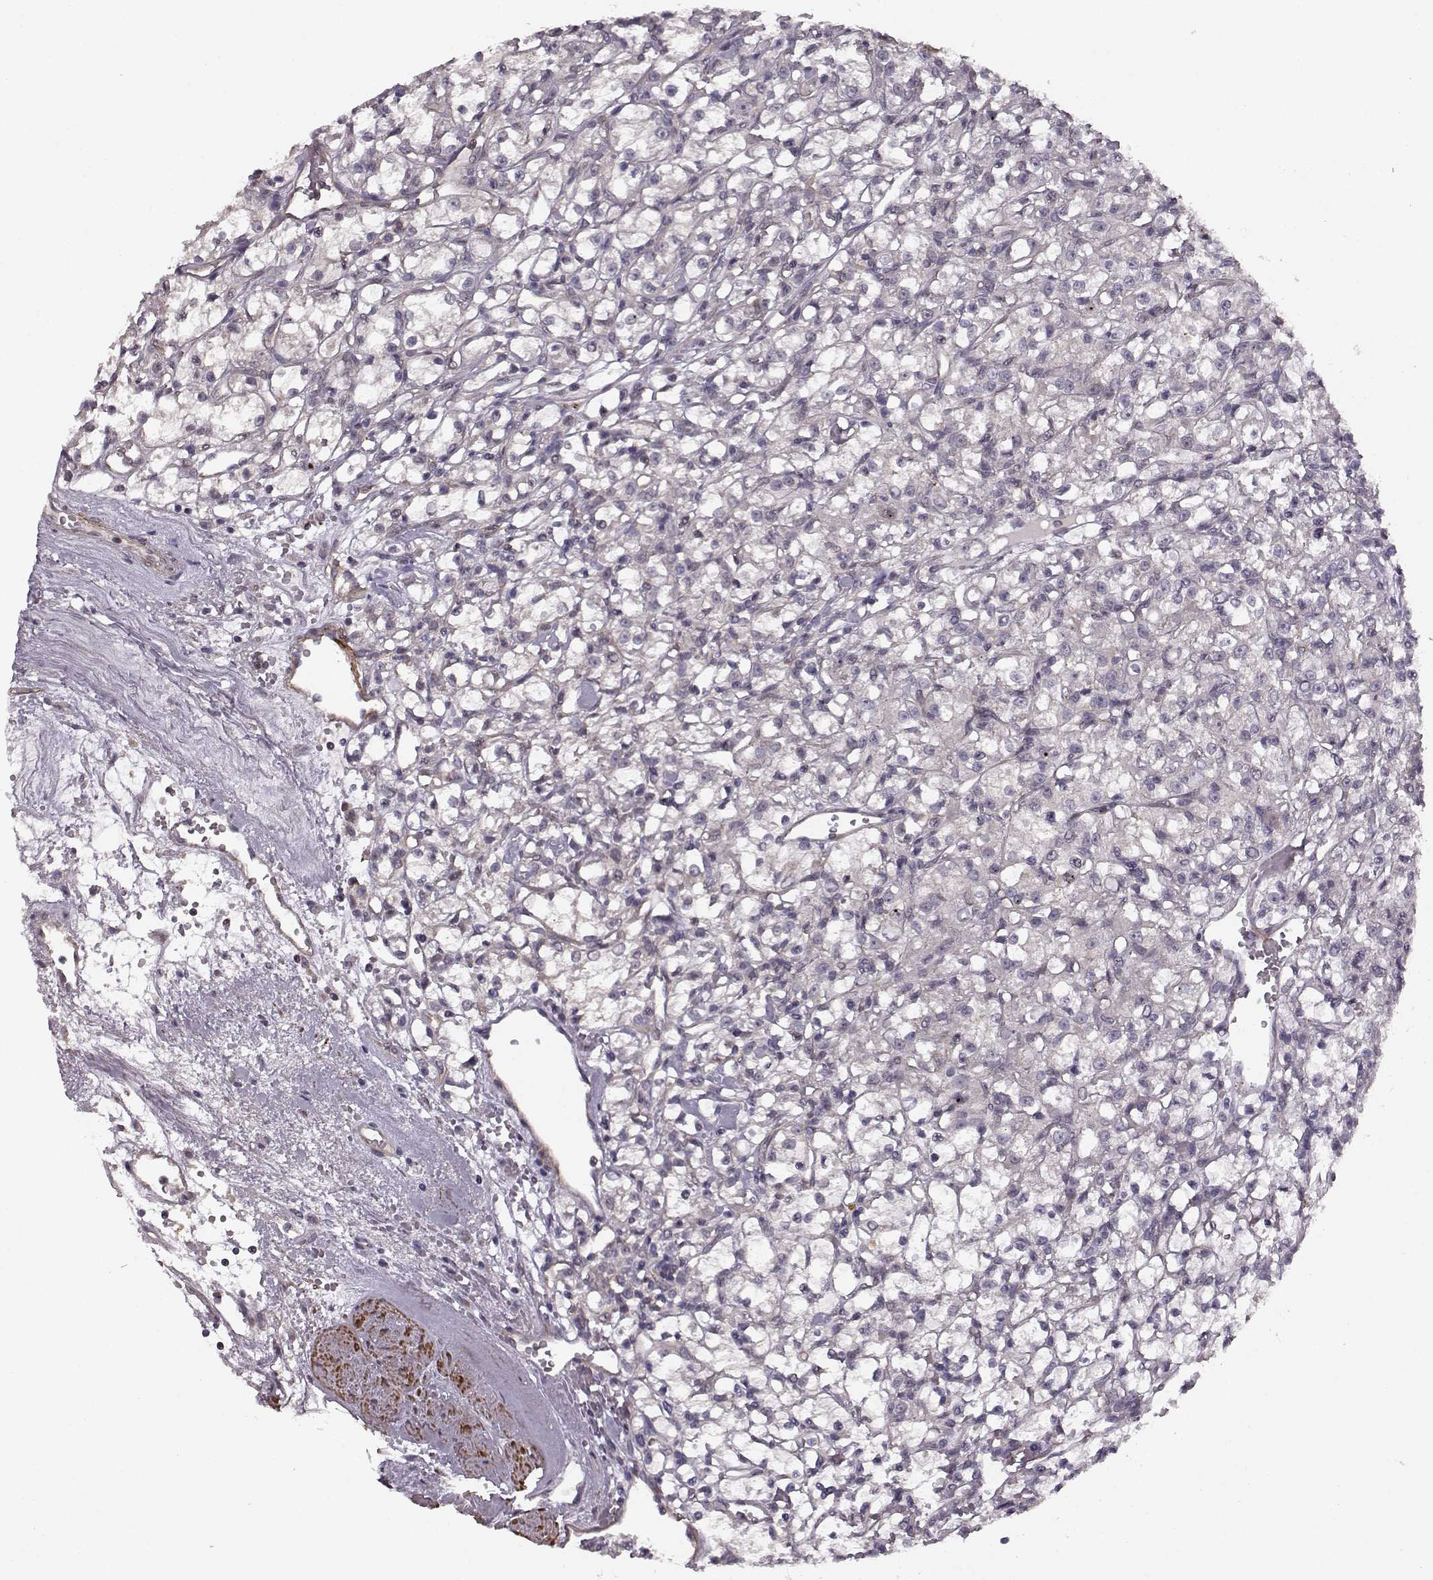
{"staining": {"intensity": "negative", "quantity": "none", "location": "none"}, "tissue": "renal cancer", "cell_type": "Tumor cells", "image_type": "cancer", "snomed": [{"axis": "morphology", "description": "Adenocarcinoma, NOS"}, {"axis": "topography", "description": "Kidney"}], "caption": "Immunohistochemistry (IHC) micrograph of adenocarcinoma (renal) stained for a protein (brown), which exhibits no positivity in tumor cells.", "gene": "SLAIN2", "patient": {"sex": "female", "age": 59}}